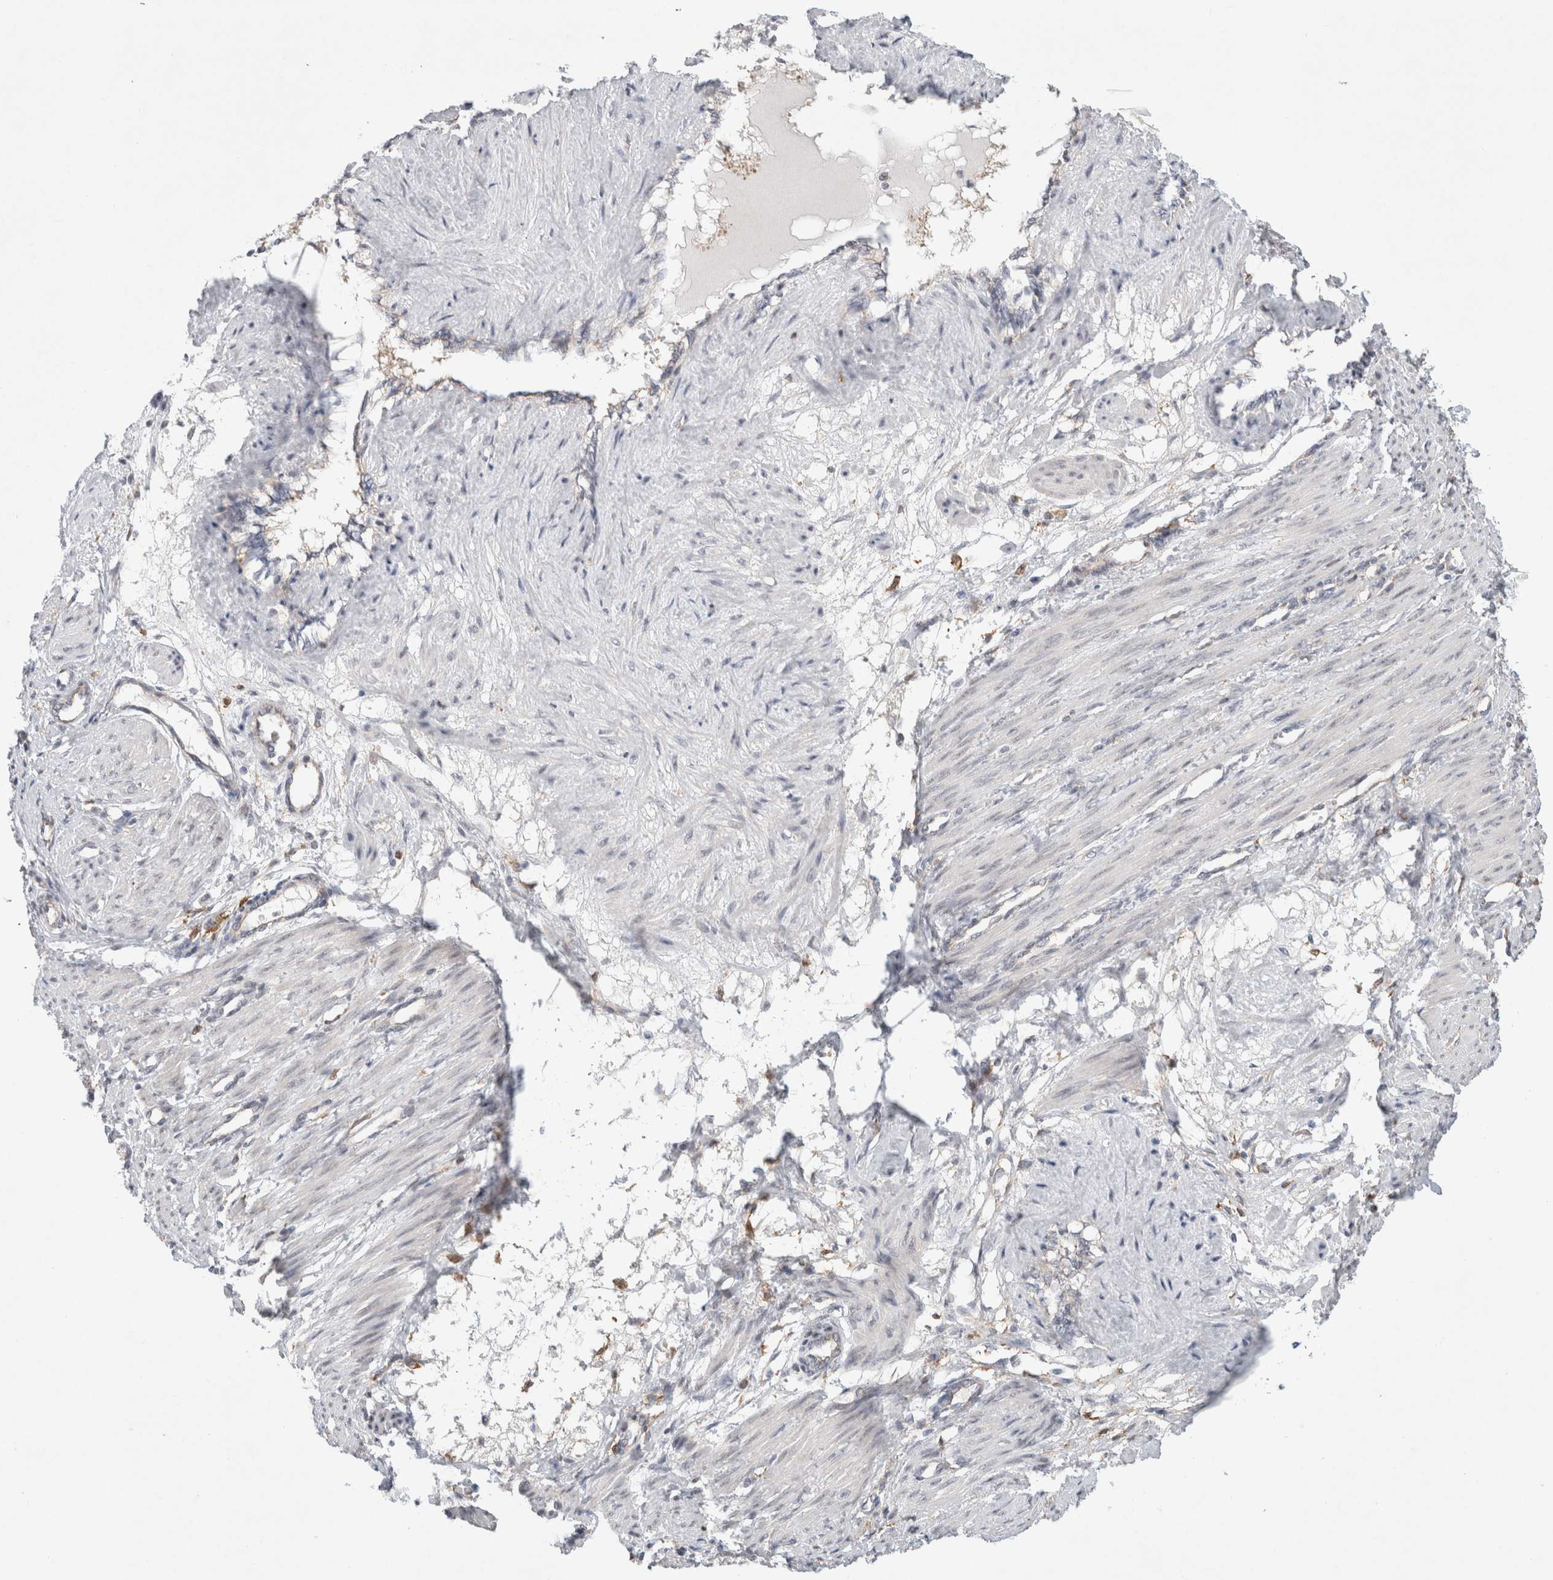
{"staining": {"intensity": "negative", "quantity": "none", "location": "none"}, "tissue": "smooth muscle", "cell_type": "Smooth muscle cells", "image_type": "normal", "snomed": [{"axis": "morphology", "description": "Normal tissue, NOS"}, {"axis": "topography", "description": "Endometrium"}], "caption": "A micrograph of smooth muscle stained for a protein demonstrates no brown staining in smooth muscle cells. Brightfield microscopy of immunohistochemistry stained with DAB (3,3'-diaminobenzidine) (brown) and hematoxylin (blue), captured at high magnification.", "gene": "CDCA7L", "patient": {"sex": "female", "age": 33}}